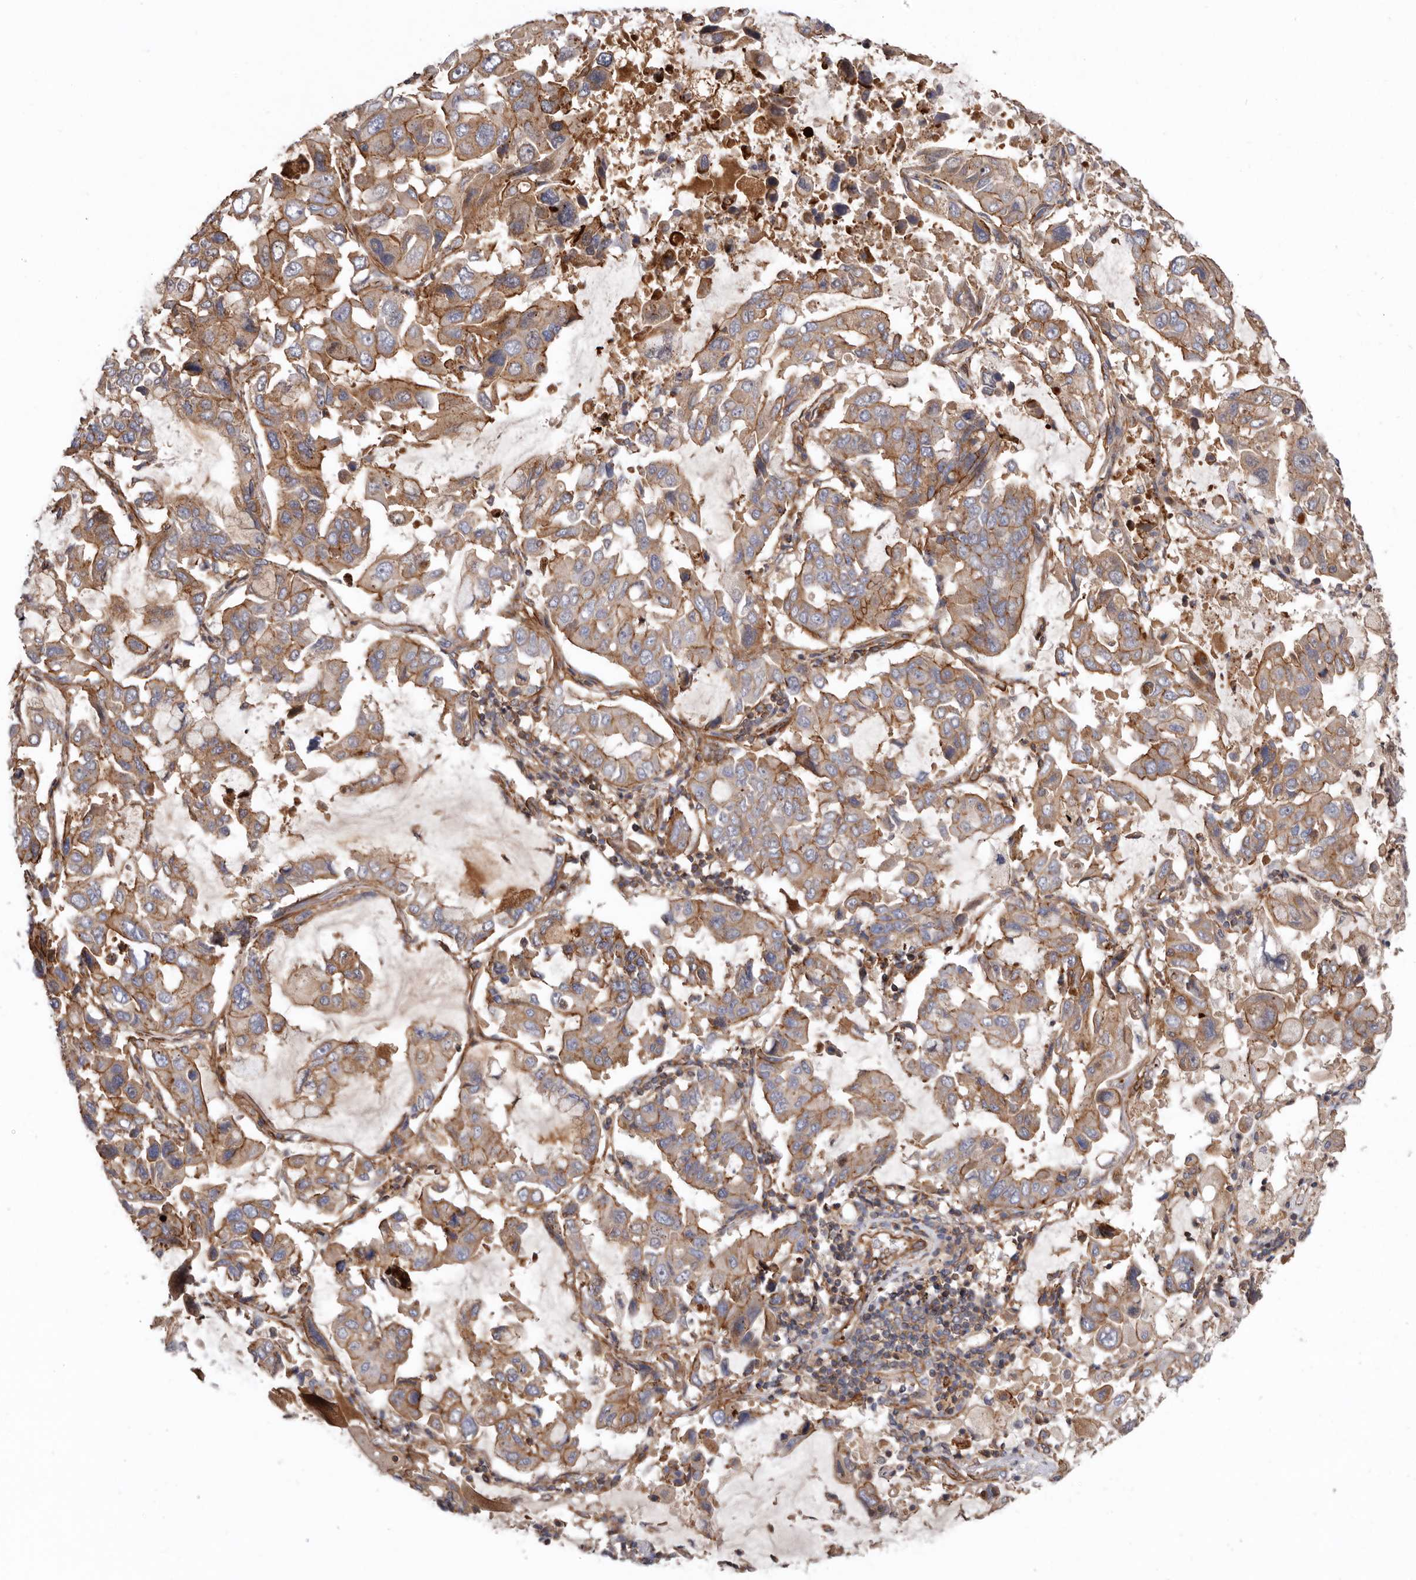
{"staining": {"intensity": "moderate", "quantity": ">75%", "location": "cytoplasmic/membranous"}, "tissue": "lung cancer", "cell_type": "Tumor cells", "image_type": "cancer", "snomed": [{"axis": "morphology", "description": "Adenocarcinoma, NOS"}, {"axis": "topography", "description": "Lung"}], "caption": "Protein expression analysis of human lung adenocarcinoma reveals moderate cytoplasmic/membranous positivity in approximately >75% of tumor cells.", "gene": "TMC7", "patient": {"sex": "male", "age": 64}}